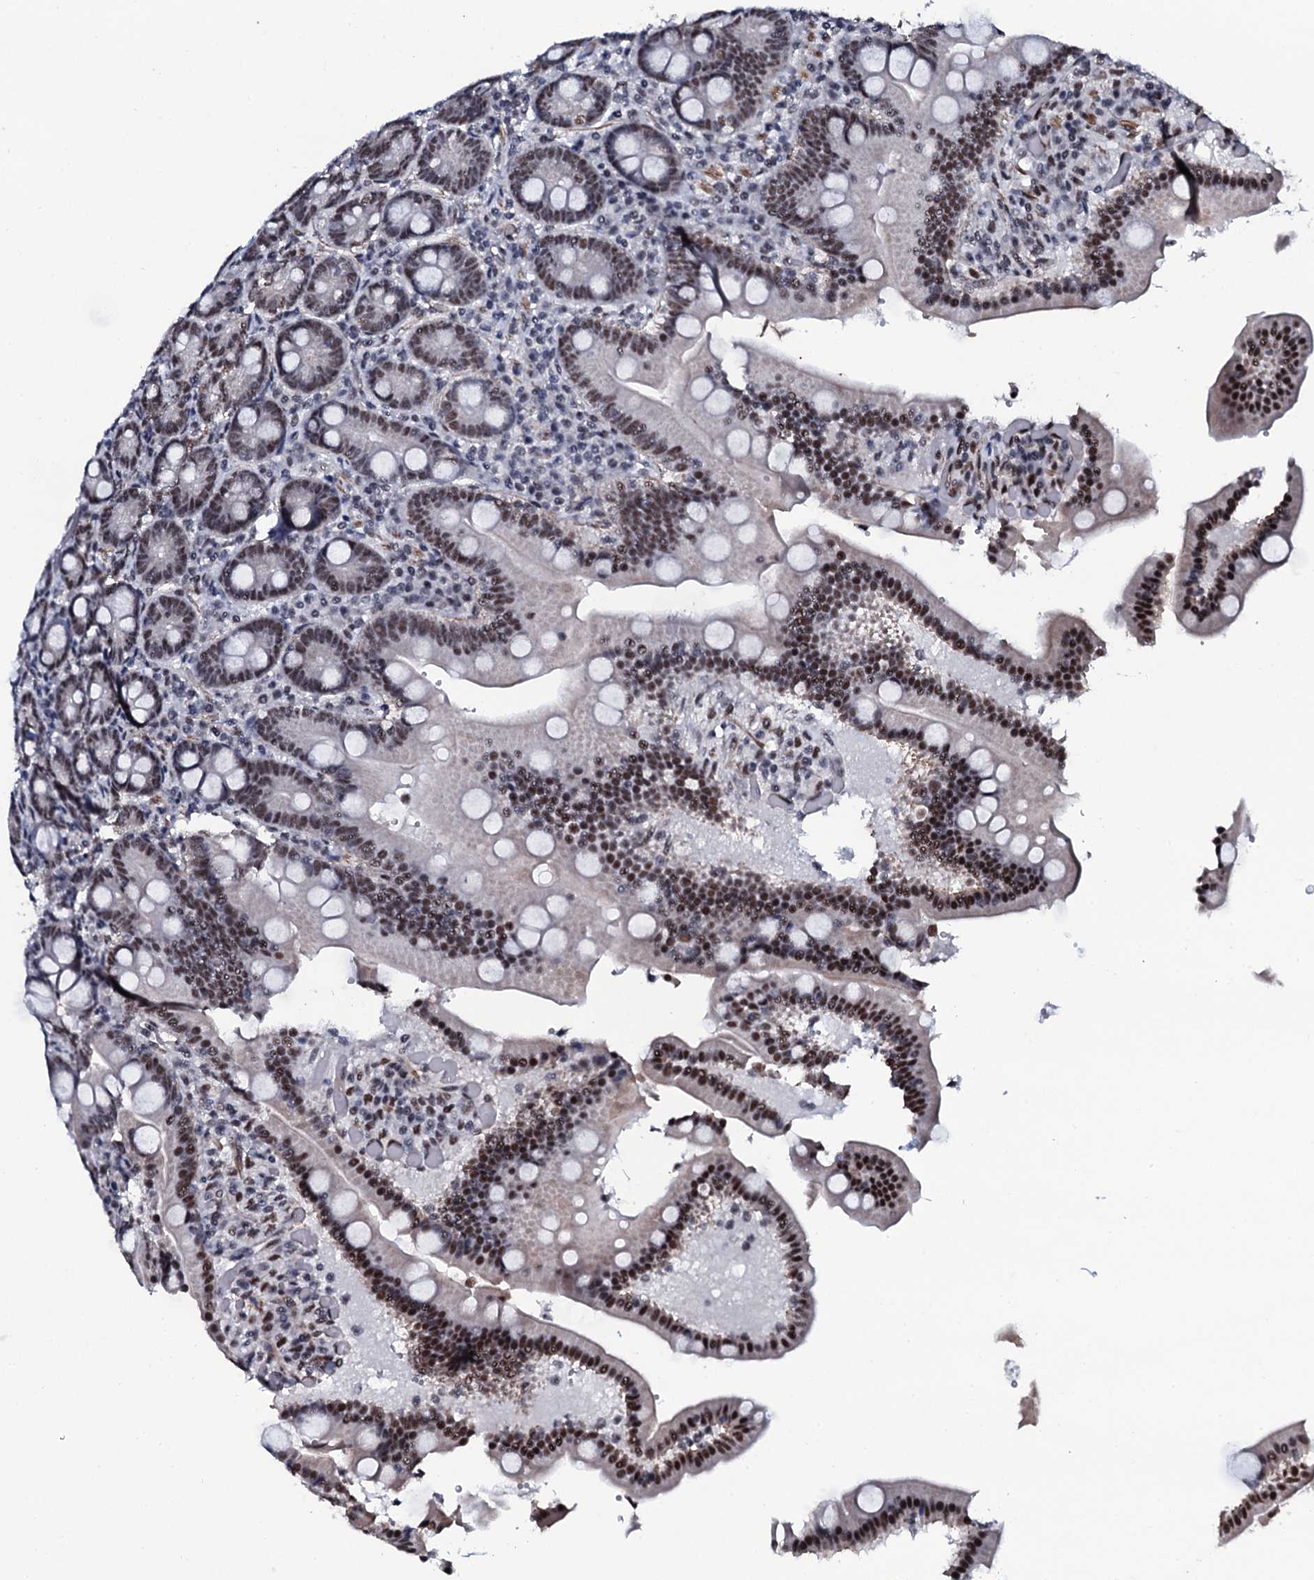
{"staining": {"intensity": "moderate", "quantity": ">75%", "location": "nuclear"}, "tissue": "duodenum", "cell_type": "Glandular cells", "image_type": "normal", "snomed": [{"axis": "morphology", "description": "Normal tissue, NOS"}, {"axis": "topography", "description": "Duodenum"}], "caption": "High-power microscopy captured an IHC image of normal duodenum, revealing moderate nuclear expression in about >75% of glandular cells. (DAB IHC with brightfield microscopy, high magnification).", "gene": "CWC15", "patient": {"sex": "female", "age": 62}}